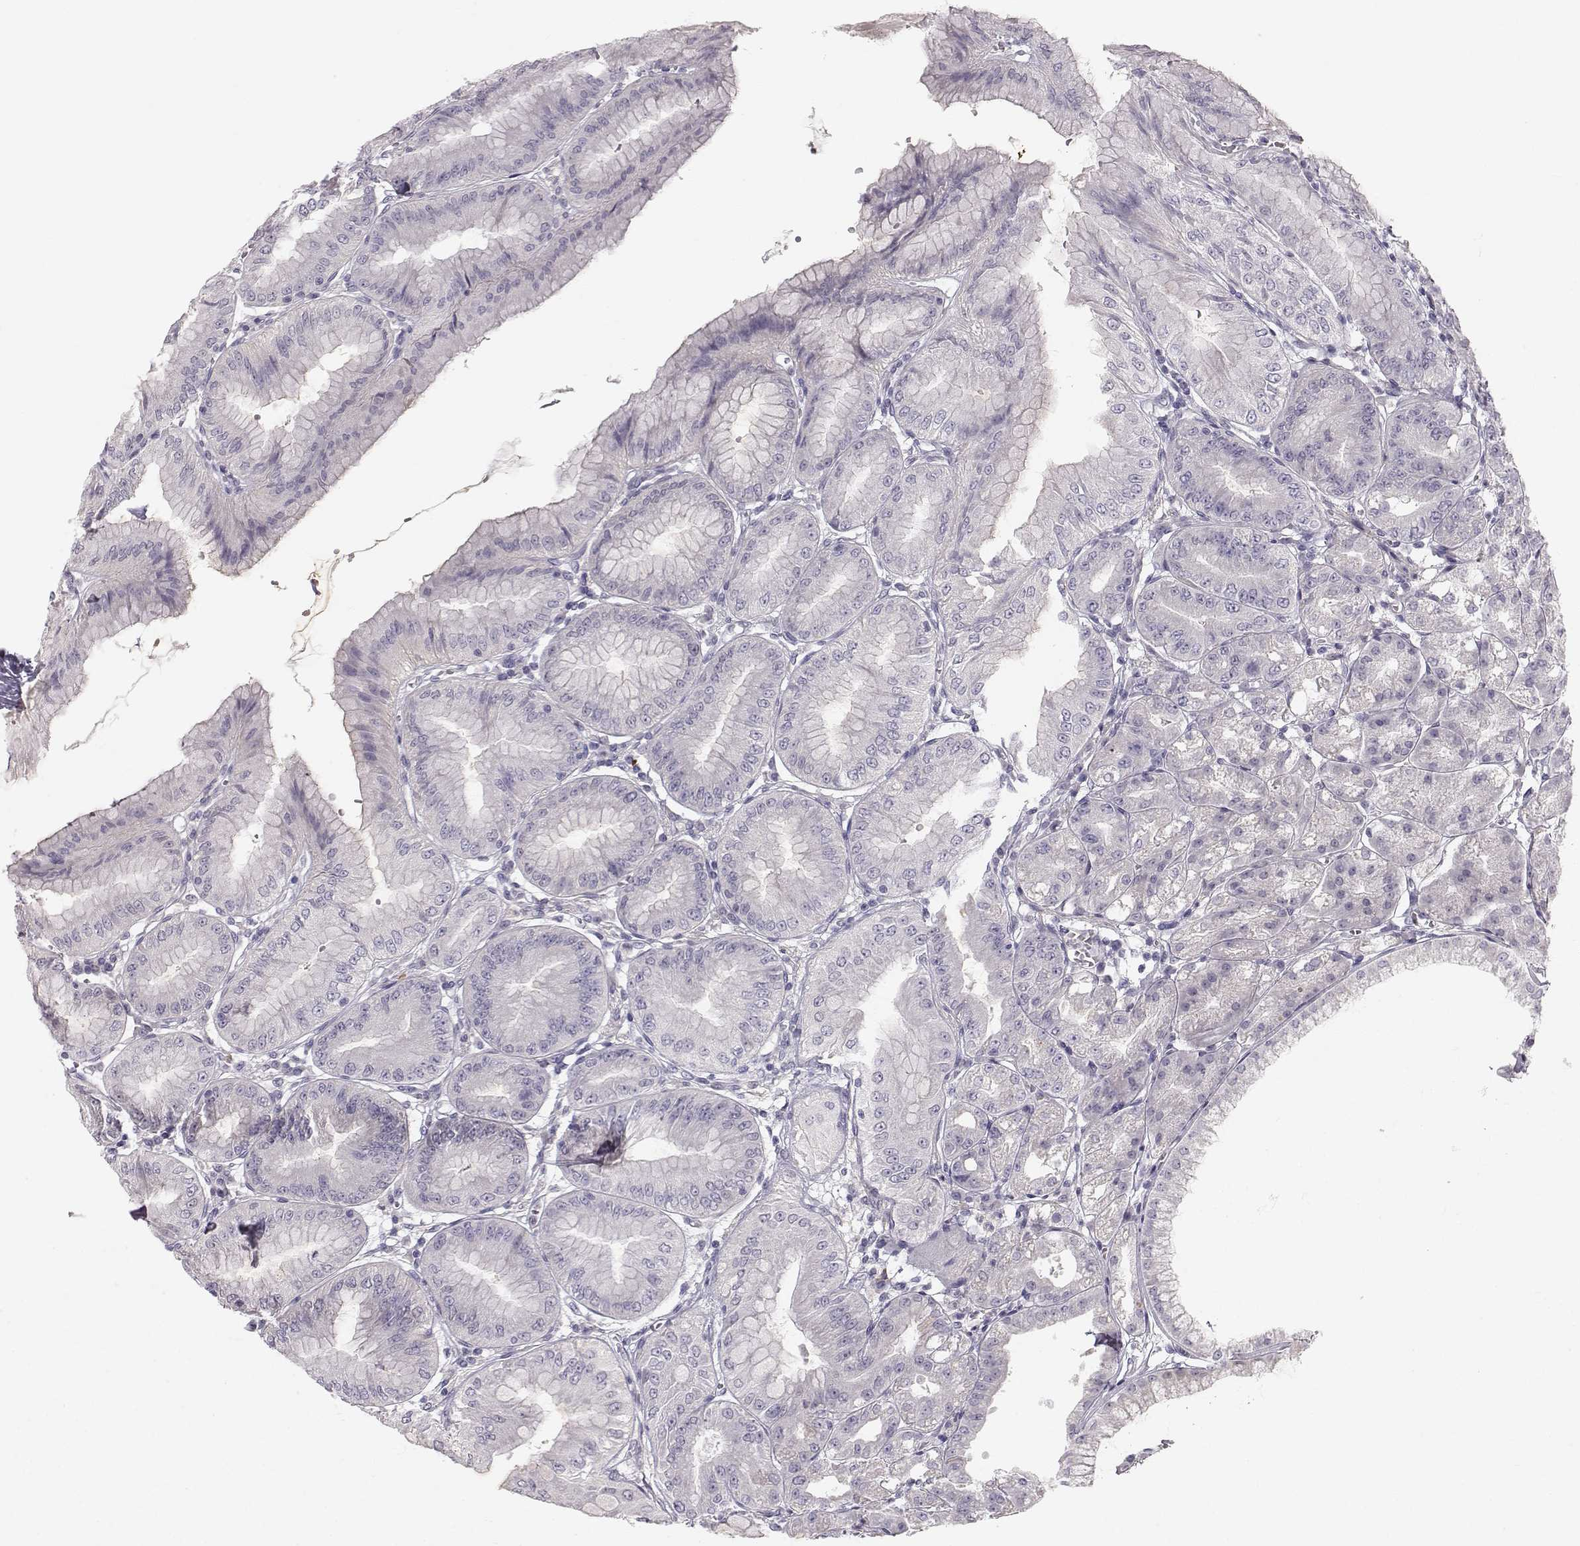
{"staining": {"intensity": "moderate", "quantity": "<25%", "location": "cytoplasmic/membranous"}, "tissue": "stomach", "cell_type": "Glandular cells", "image_type": "normal", "snomed": [{"axis": "morphology", "description": "Normal tissue, NOS"}, {"axis": "topography", "description": "Stomach"}], "caption": "Immunohistochemical staining of benign stomach displays <25% levels of moderate cytoplasmic/membranous protein staining in about <25% of glandular cells.", "gene": "ZNF185", "patient": {"sex": "male", "age": 71}}